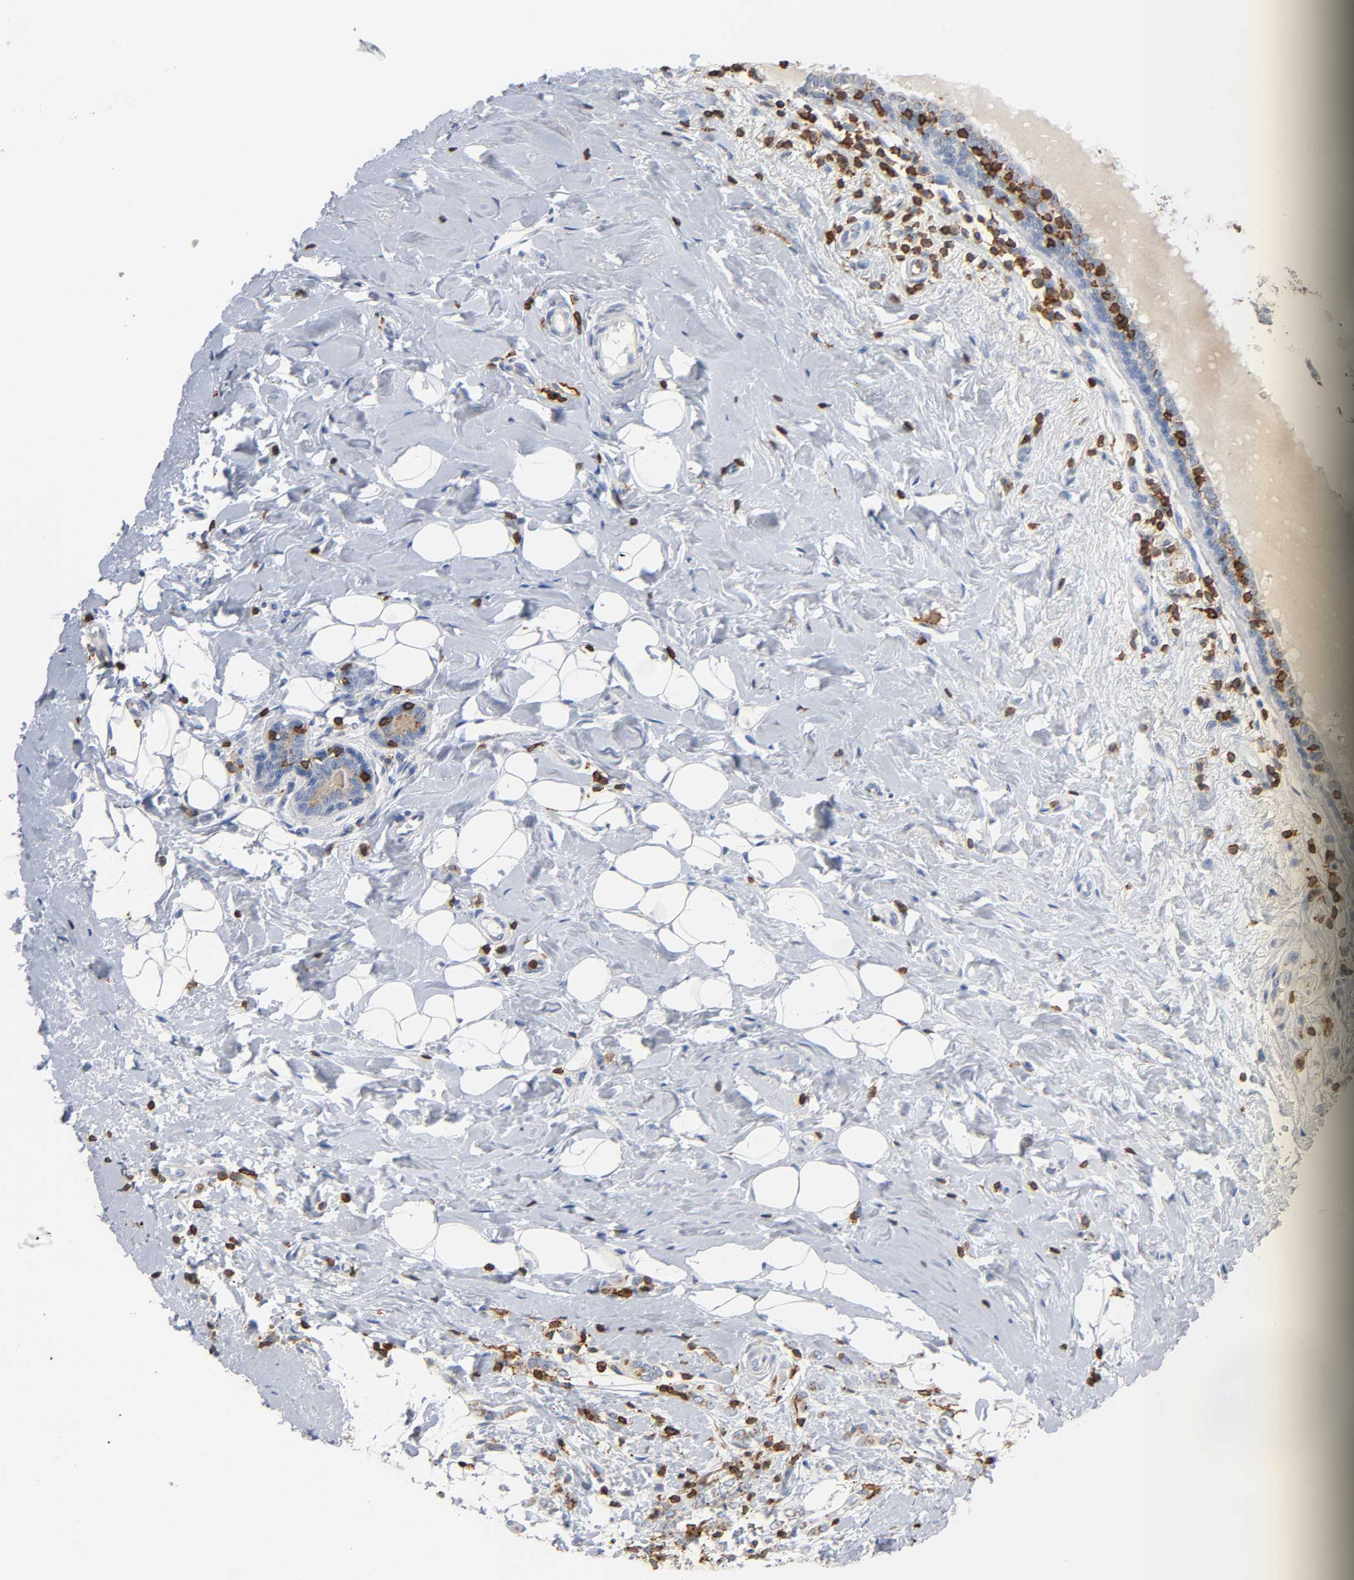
{"staining": {"intensity": "moderate", "quantity": ">75%", "location": "cytoplasmic/membranous"}, "tissue": "breast cancer", "cell_type": "Tumor cells", "image_type": "cancer", "snomed": [{"axis": "morphology", "description": "Normal tissue, NOS"}, {"axis": "morphology", "description": "Lobular carcinoma"}, {"axis": "topography", "description": "Breast"}], "caption": "Moderate cytoplasmic/membranous protein staining is seen in approximately >75% of tumor cells in breast cancer.", "gene": "CAPN10", "patient": {"sex": "female", "age": 47}}